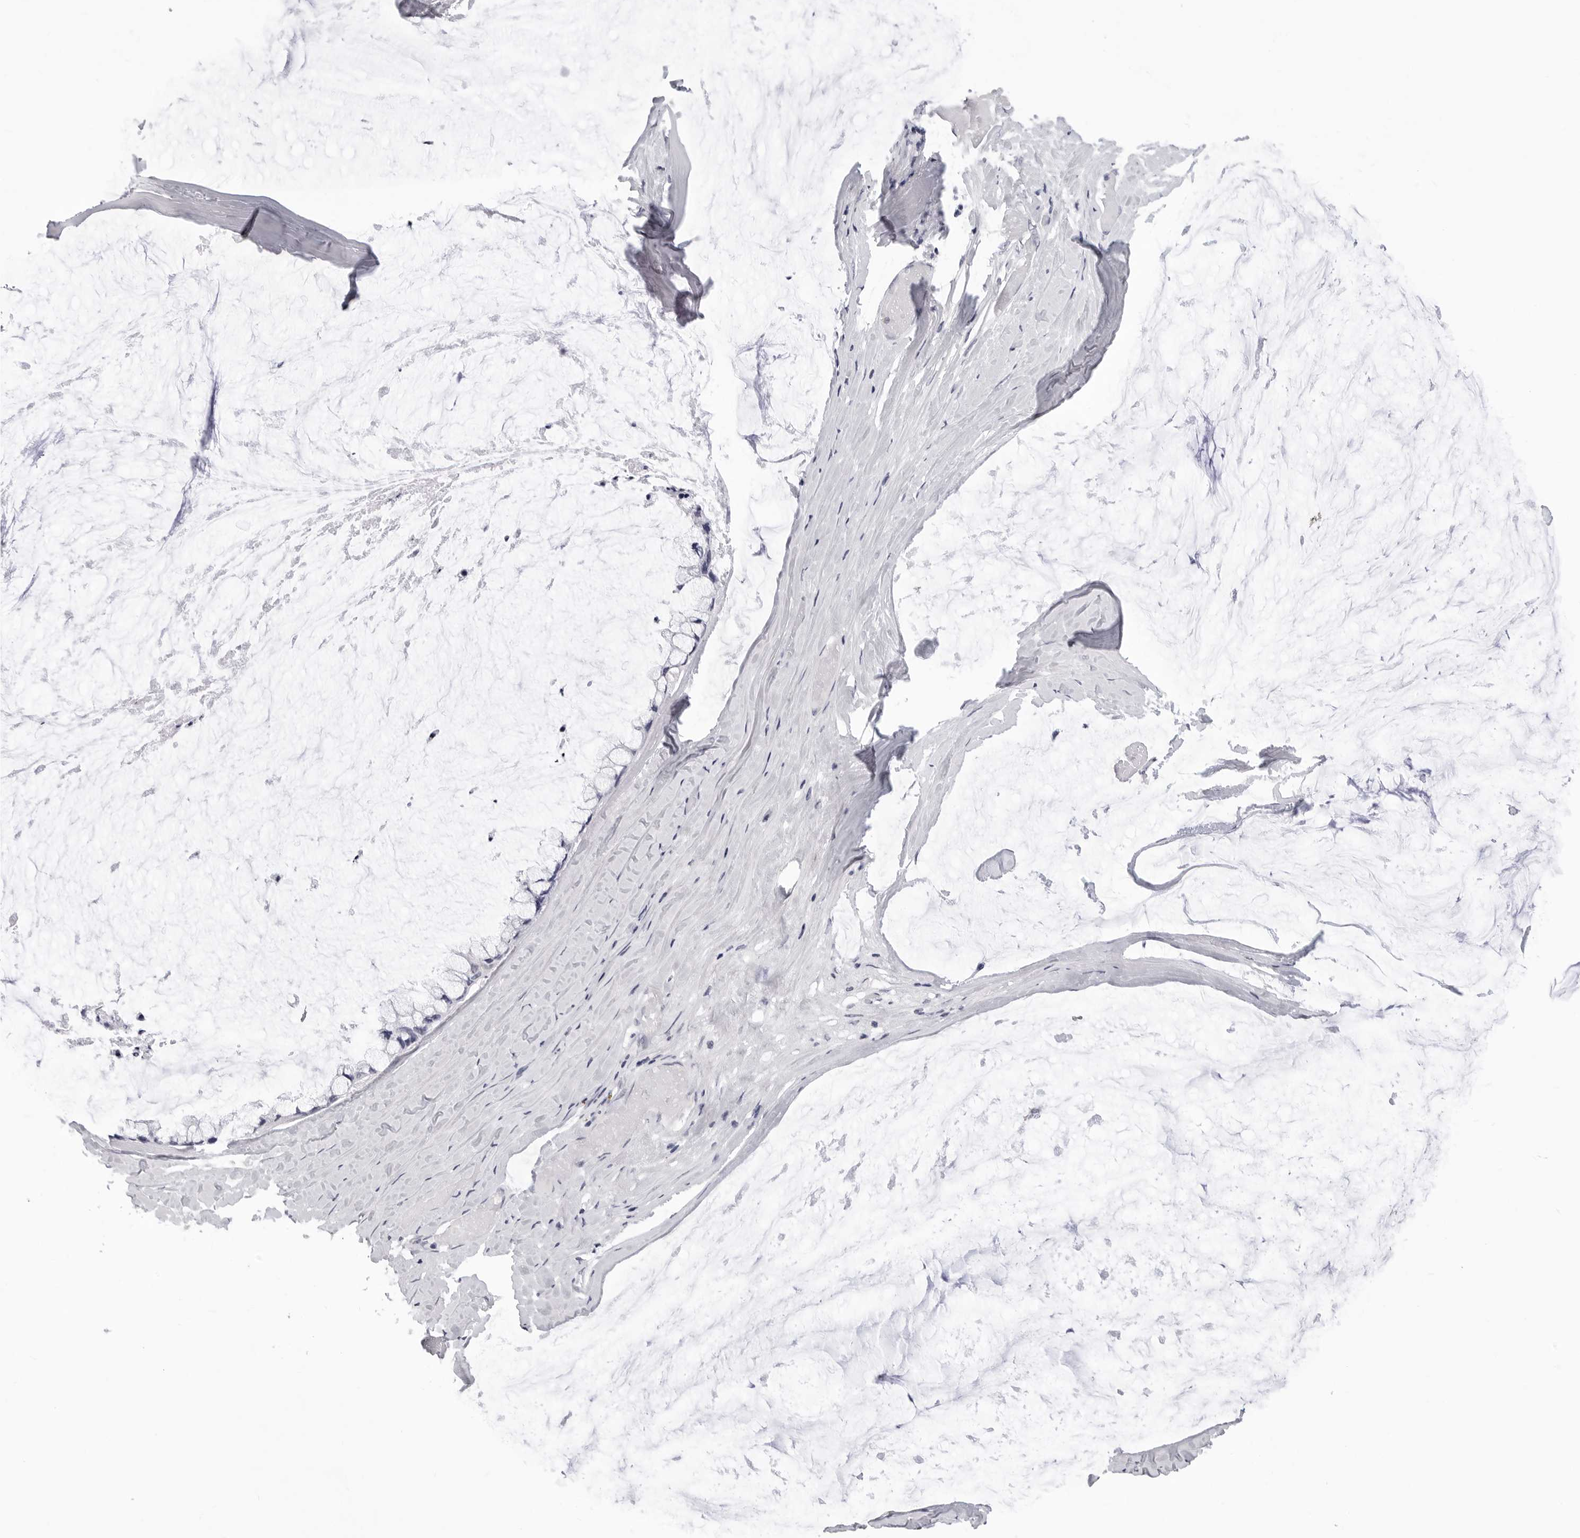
{"staining": {"intensity": "negative", "quantity": "none", "location": "none"}, "tissue": "ovarian cancer", "cell_type": "Tumor cells", "image_type": "cancer", "snomed": [{"axis": "morphology", "description": "Cystadenocarcinoma, mucinous, NOS"}, {"axis": "topography", "description": "Ovary"}], "caption": "IHC histopathology image of neoplastic tissue: human ovarian cancer stained with DAB (3,3'-diaminobenzidine) exhibits no significant protein expression in tumor cells.", "gene": "TRMT13", "patient": {"sex": "female", "age": 39}}